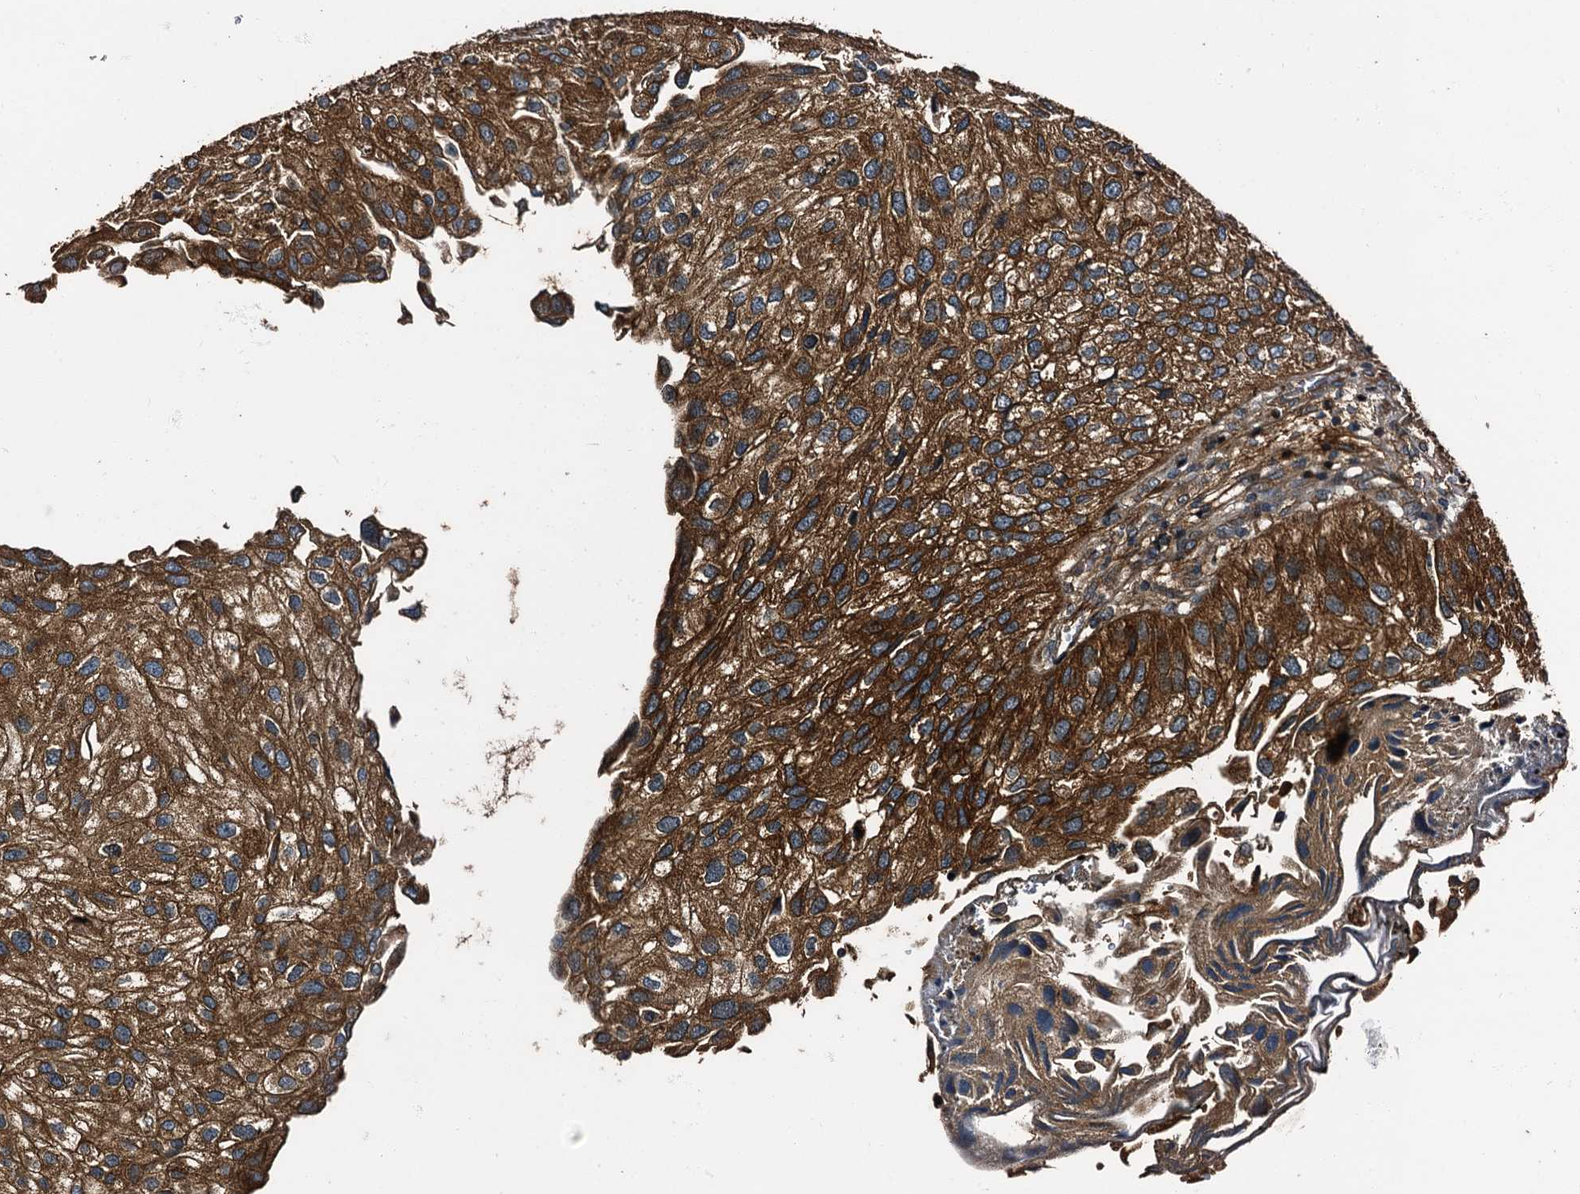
{"staining": {"intensity": "strong", "quantity": ">75%", "location": "cytoplasmic/membranous"}, "tissue": "urothelial cancer", "cell_type": "Tumor cells", "image_type": "cancer", "snomed": [{"axis": "morphology", "description": "Urothelial carcinoma, Low grade"}, {"axis": "topography", "description": "Urinary bladder"}], "caption": "An image of human low-grade urothelial carcinoma stained for a protein shows strong cytoplasmic/membranous brown staining in tumor cells.", "gene": "PEX5", "patient": {"sex": "female", "age": 89}}